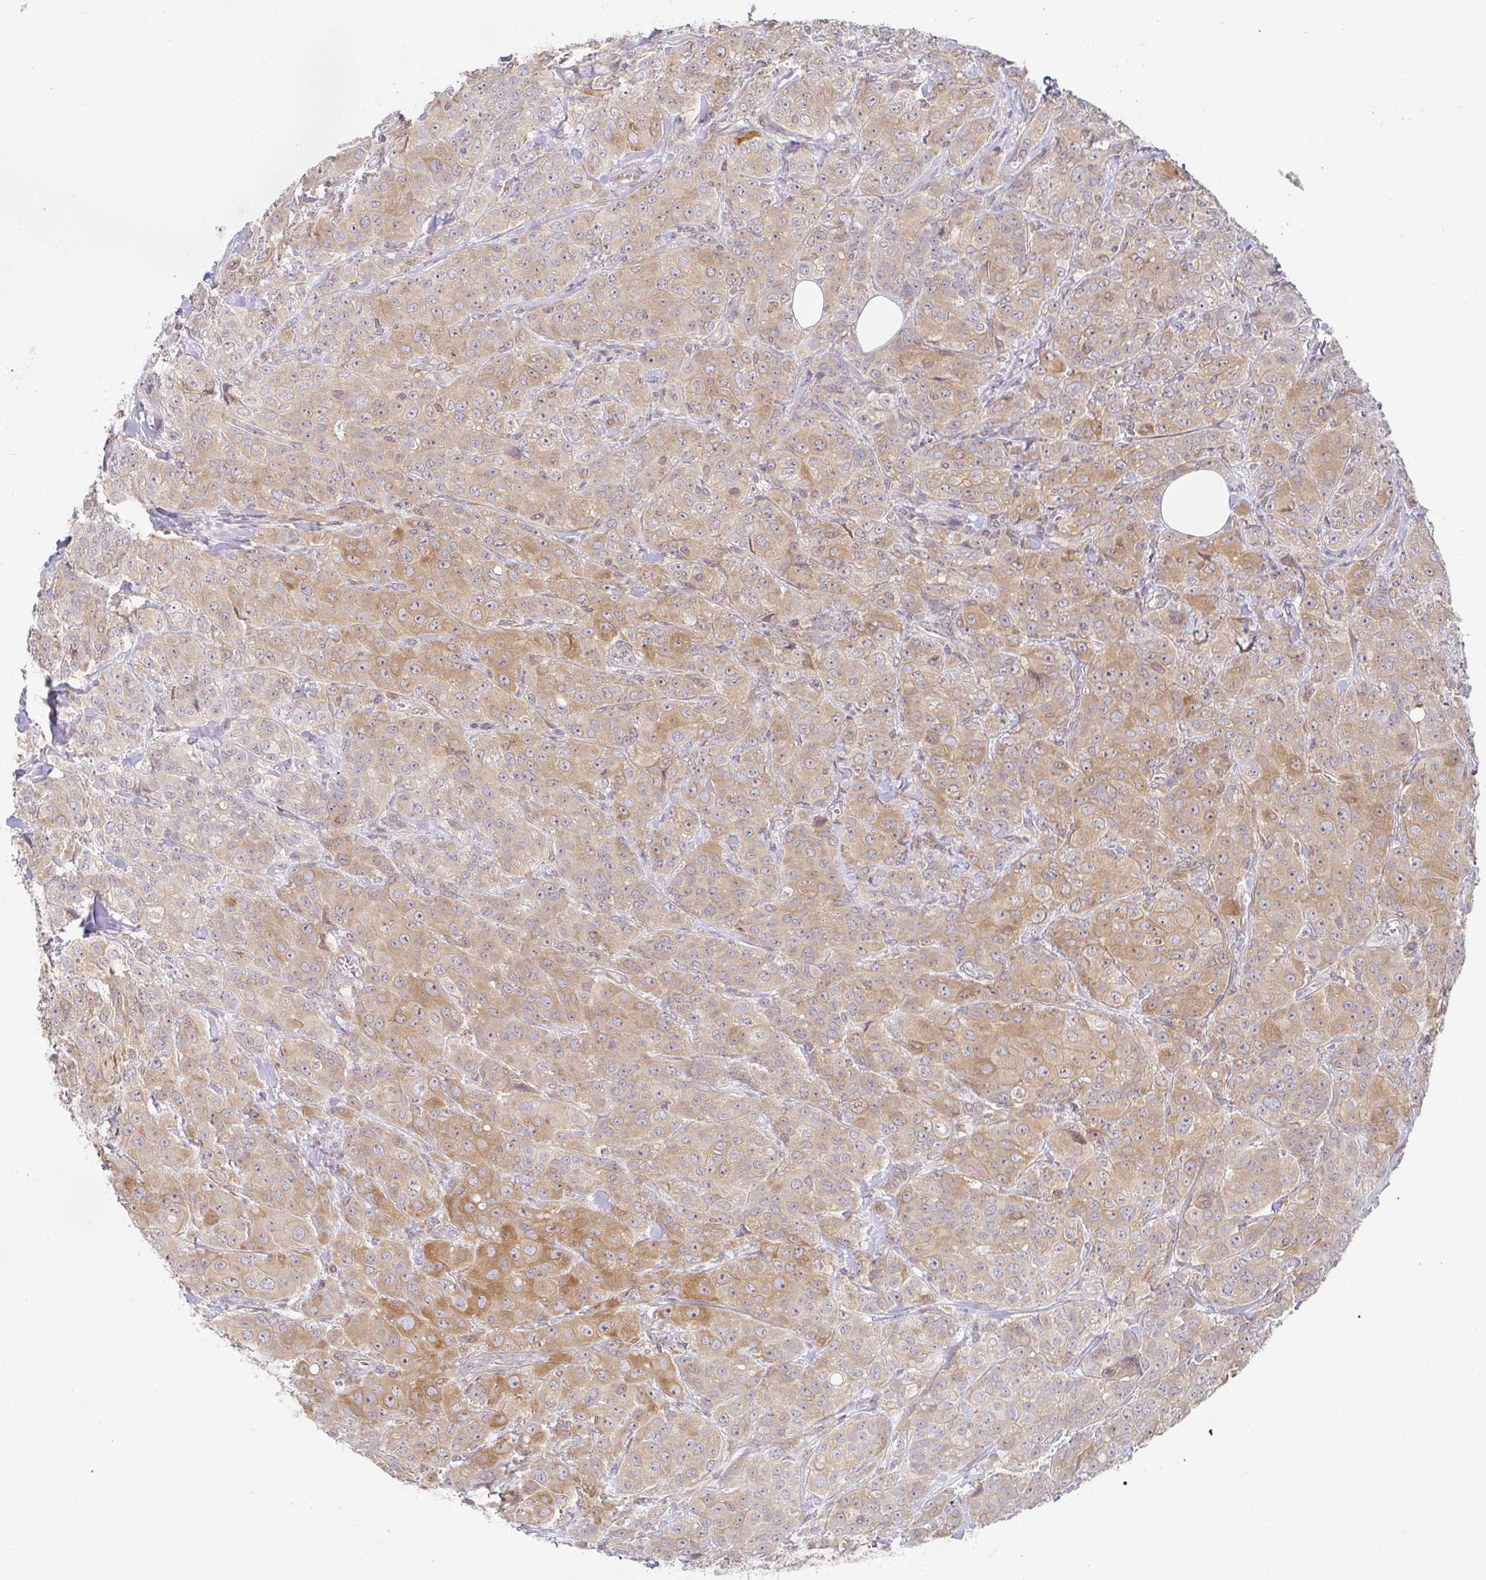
{"staining": {"intensity": "moderate", "quantity": ">75%", "location": "cytoplasmic/membranous"}, "tissue": "breast cancer", "cell_type": "Tumor cells", "image_type": "cancer", "snomed": [{"axis": "morphology", "description": "Normal tissue, NOS"}, {"axis": "morphology", "description": "Duct carcinoma"}, {"axis": "topography", "description": "Breast"}], "caption": "About >75% of tumor cells in human breast cancer (invasive ductal carcinoma) exhibit moderate cytoplasmic/membranous protein expression as visualized by brown immunohistochemical staining.", "gene": "DERL2", "patient": {"sex": "female", "age": 43}}